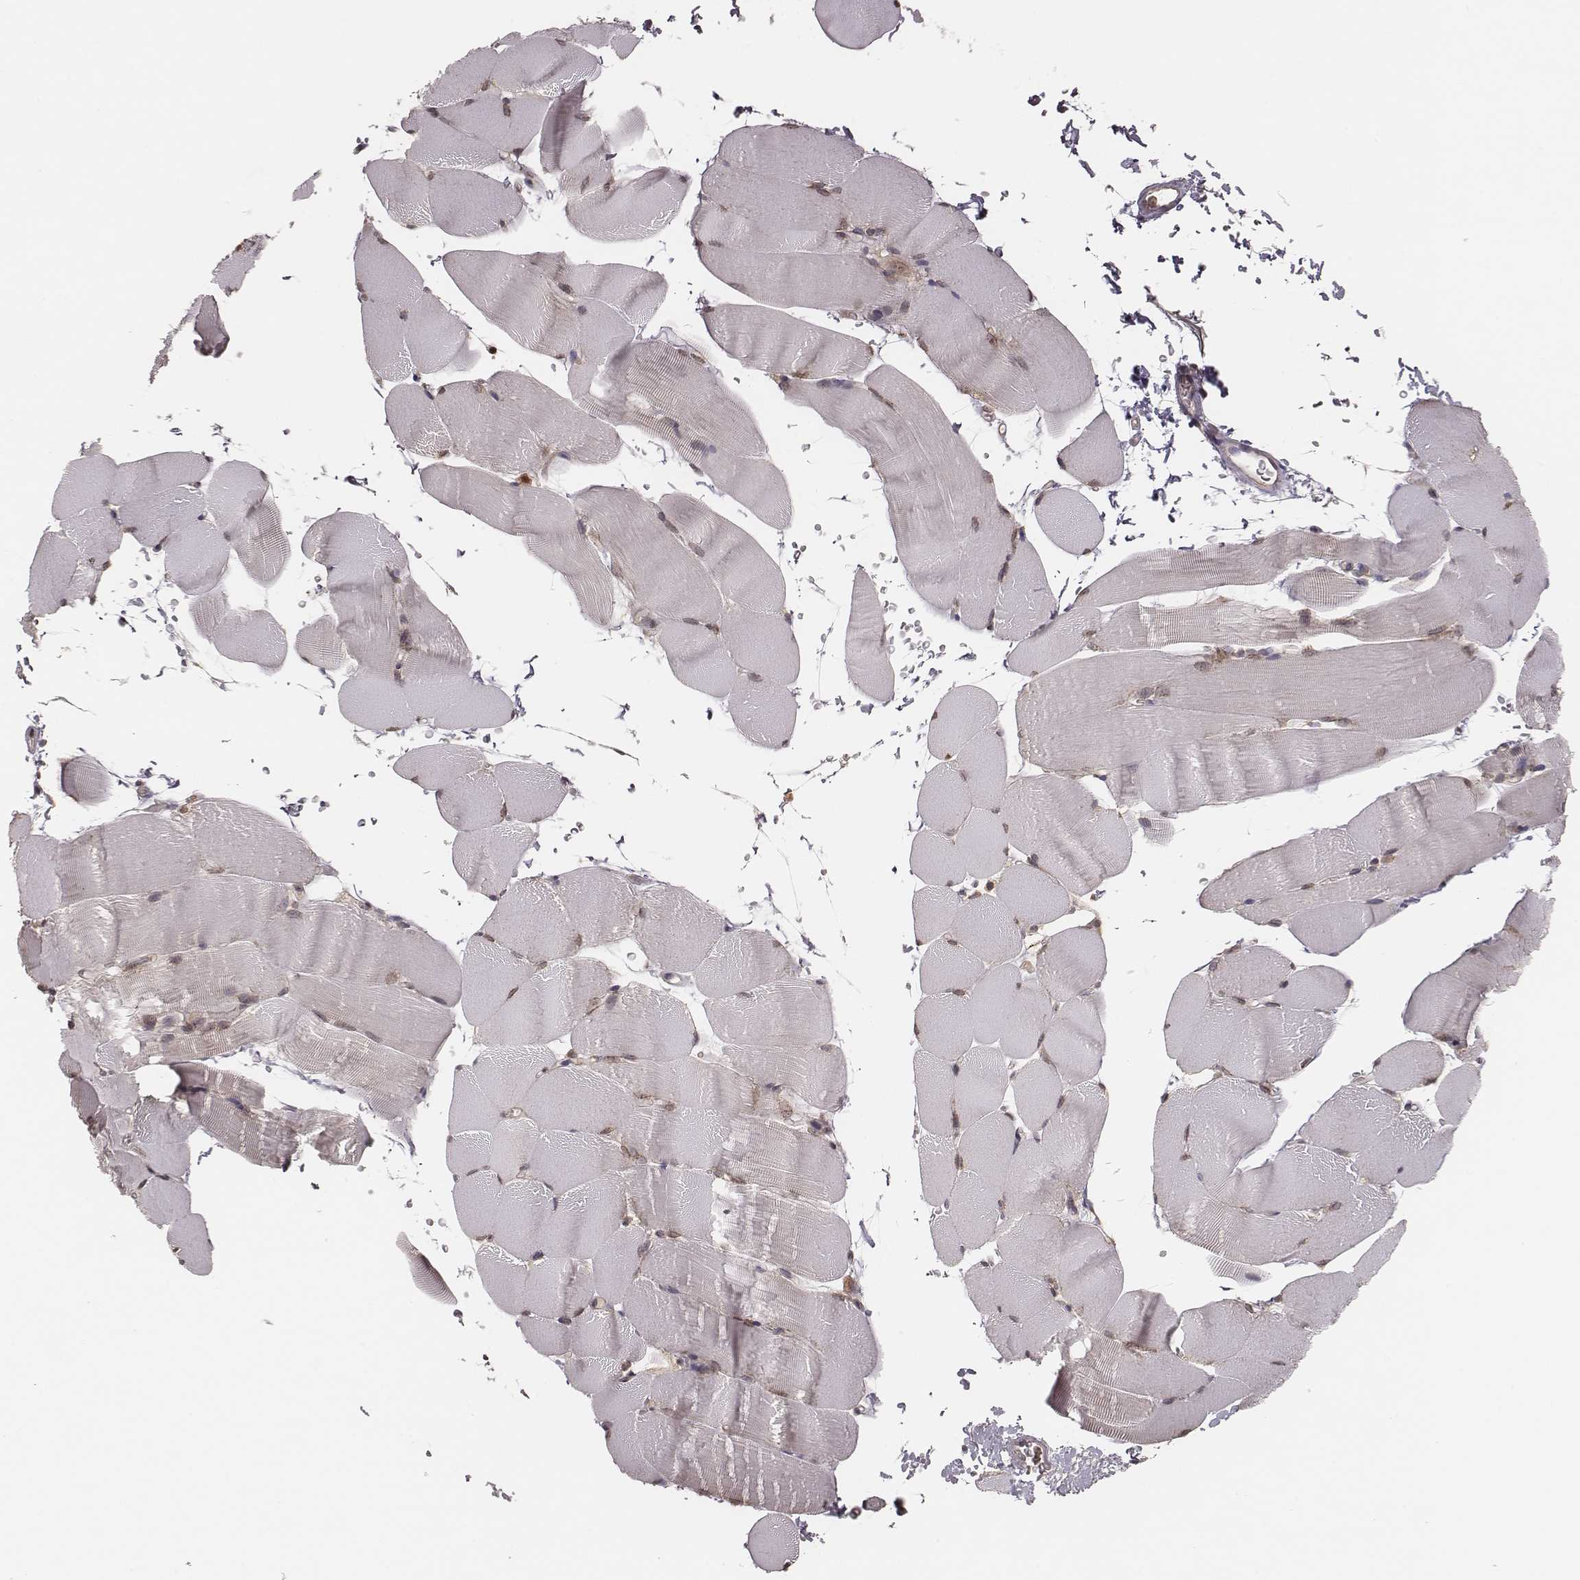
{"staining": {"intensity": "weak", "quantity": "25%-75%", "location": "cytoplasmic/membranous"}, "tissue": "skeletal muscle", "cell_type": "Myocytes", "image_type": "normal", "snomed": [{"axis": "morphology", "description": "Normal tissue, NOS"}, {"axis": "topography", "description": "Skeletal muscle"}], "caption": "The photomicrograph shows staining of benign skeletal muscle, revealing weak cytoplasmic/membranous protein positivity (brown color) within myocytes.", "gene": "PILRA", "patient": {"sex": "female", "age": 37}}